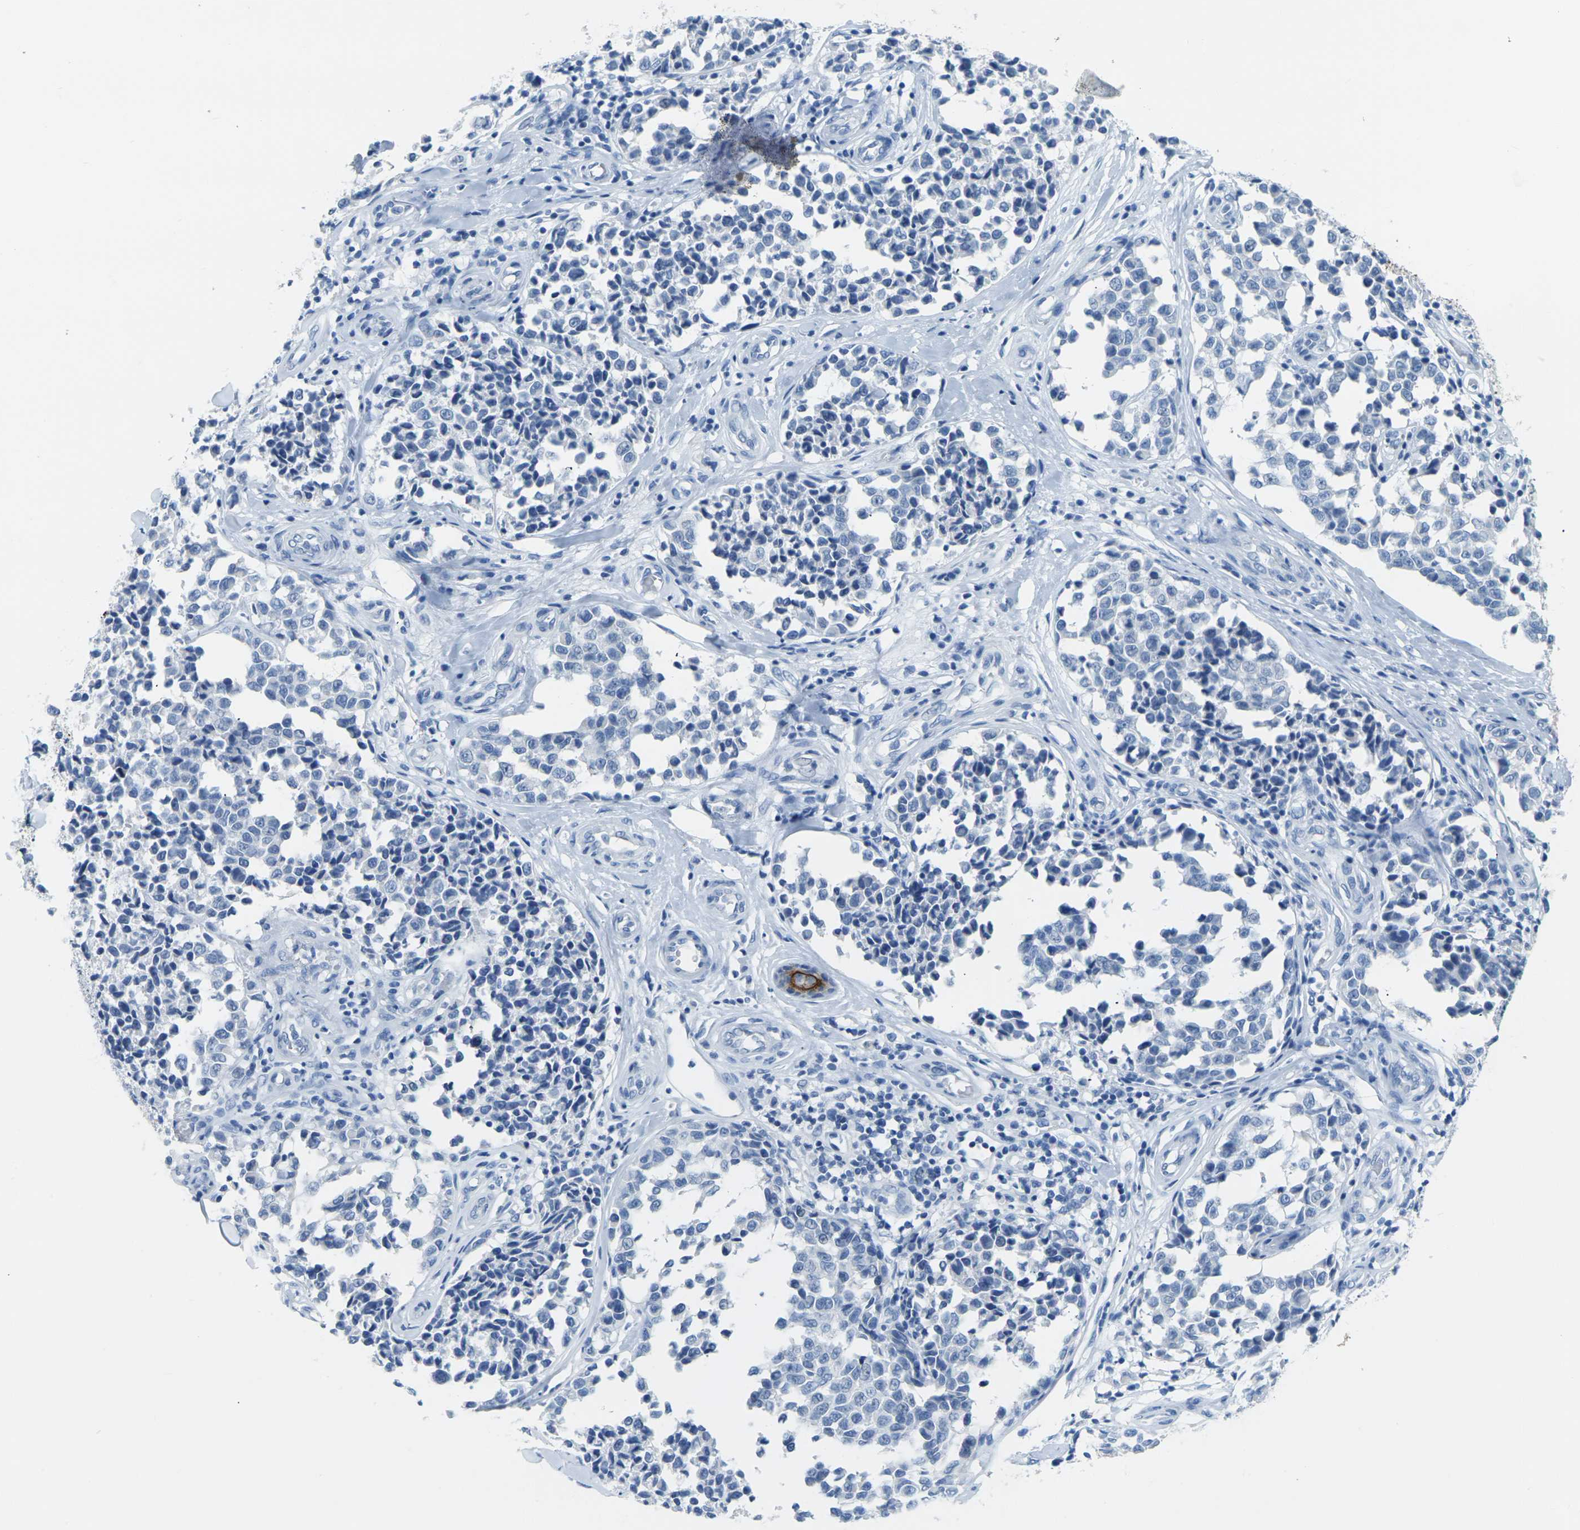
{"staining": {"intensity": "negative", "quantity": "none", "location": "none"}, "tissue": "melanoma", "cell_type": "Tumor cells", "image_type": "cancer", "snomed": [{"axis": "morphology", "description": "Malignant melanoma, NOS"}, {"axis": "topography", "description": "Skin"}], "caption": "Immunohistochemistry (IHC) photomicrograph of neoplastic tissue: human melanoma stained with DAB reveals no significant protein staining in tumor cells.", "gene": "CLDN7", "patient": {"sex": "female", "age": 64}}